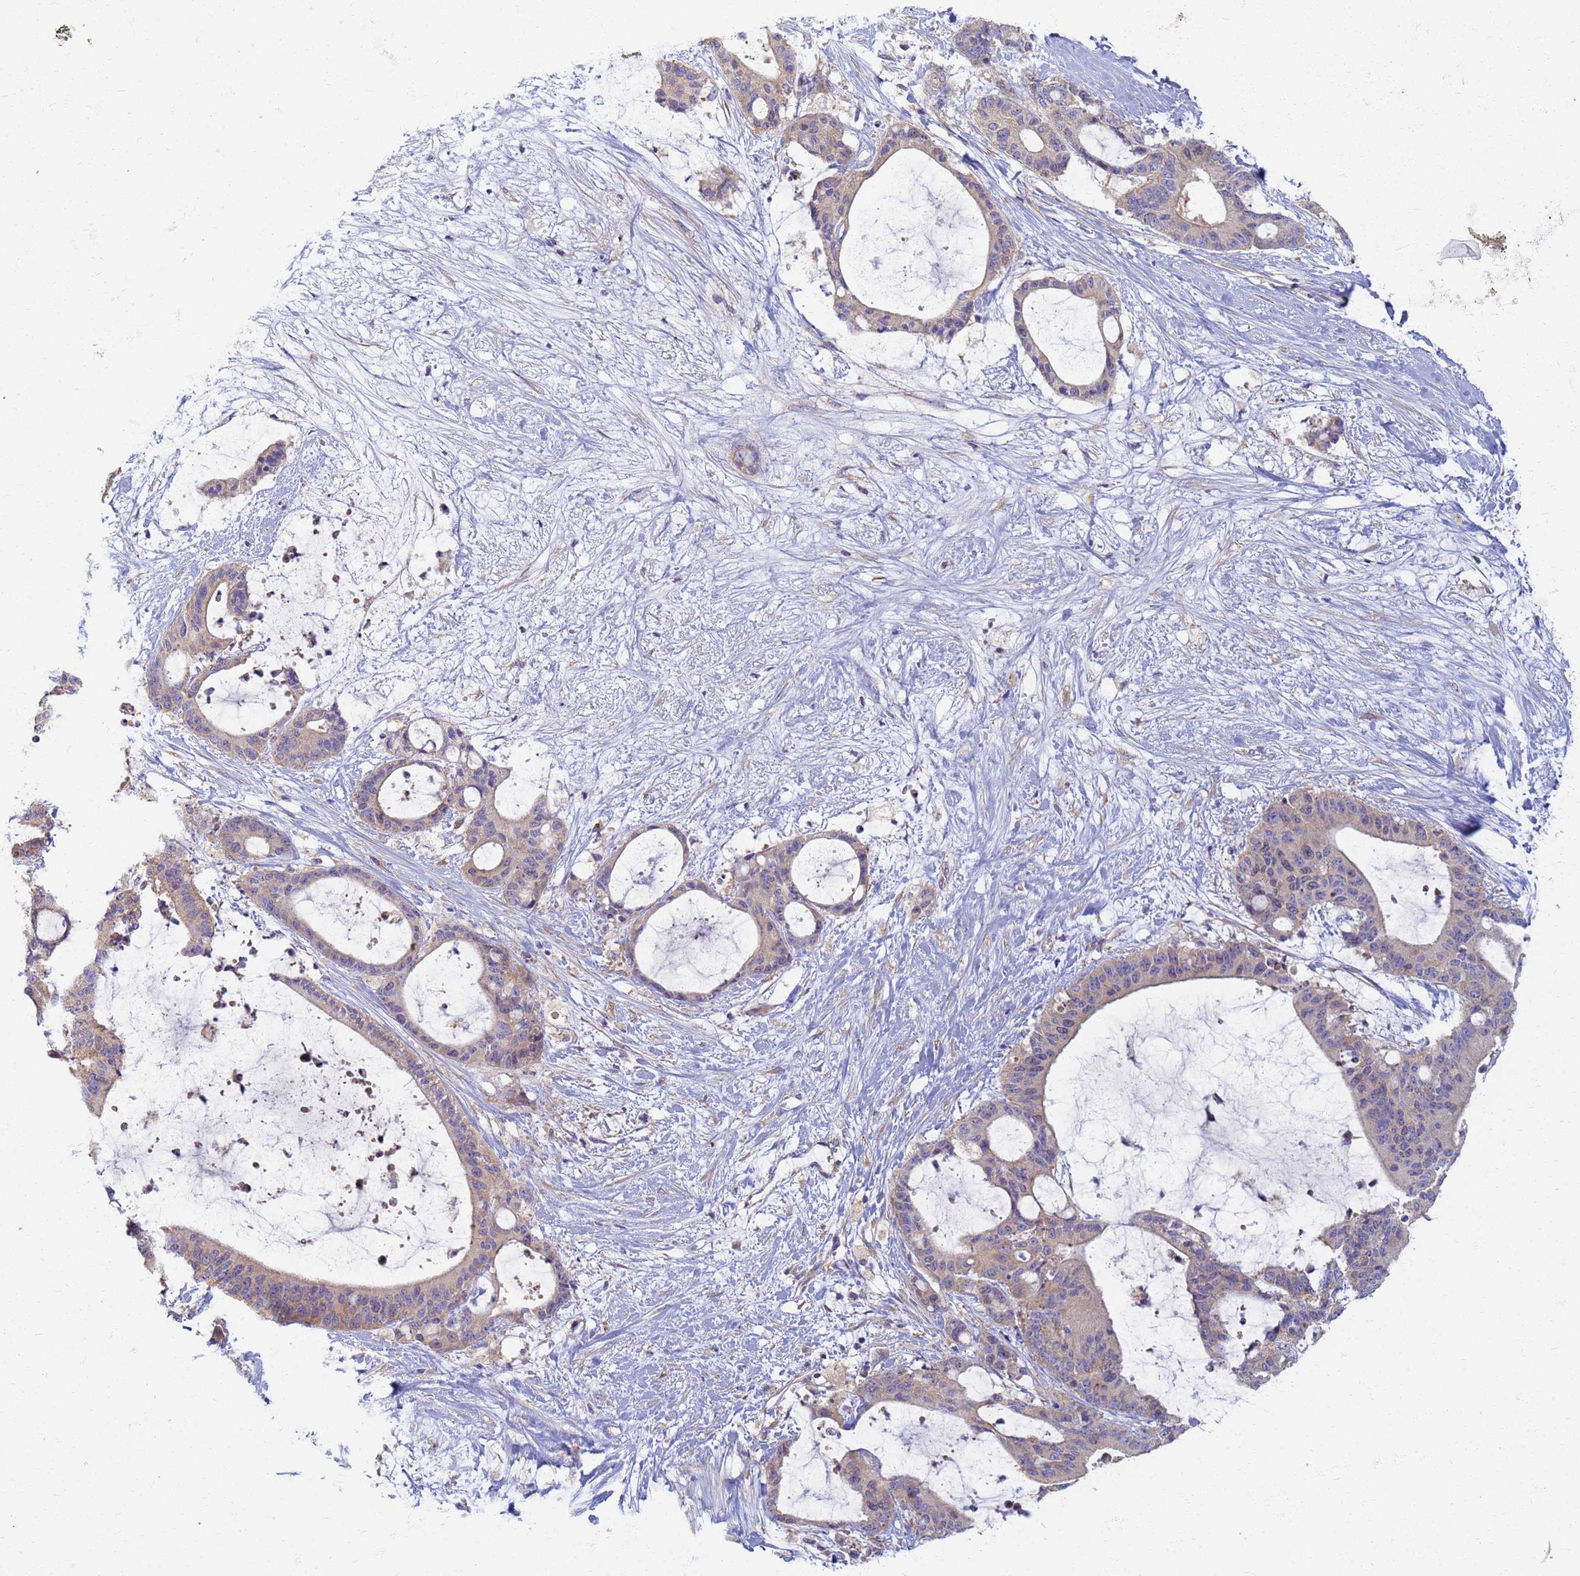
{"staining": {"intensity": "weak", "quantity": ">75%", "location": "cytoplasmic/membranous"}, "tissue": "liver cancer", "cell_type": "Tumor cells", "image_type": "cancer", "snomed": [{"axis": "morphology", "description": "Normal tissue, NOS"}, {"axis": "morphology", "description": "Cholangiocarcinoma"}, {"axis": "topography", "description": "Liver"}, {"axis": "topography", "description": "Peripheral nerve tissue"}], "caption": "The image displays a brown stain indicating the presence of a protein in the cytoplasmic/membranous of tumor cells in liver cancer.", "gene": "EEA1", "patient": {"sex": "female", "age": 73}}